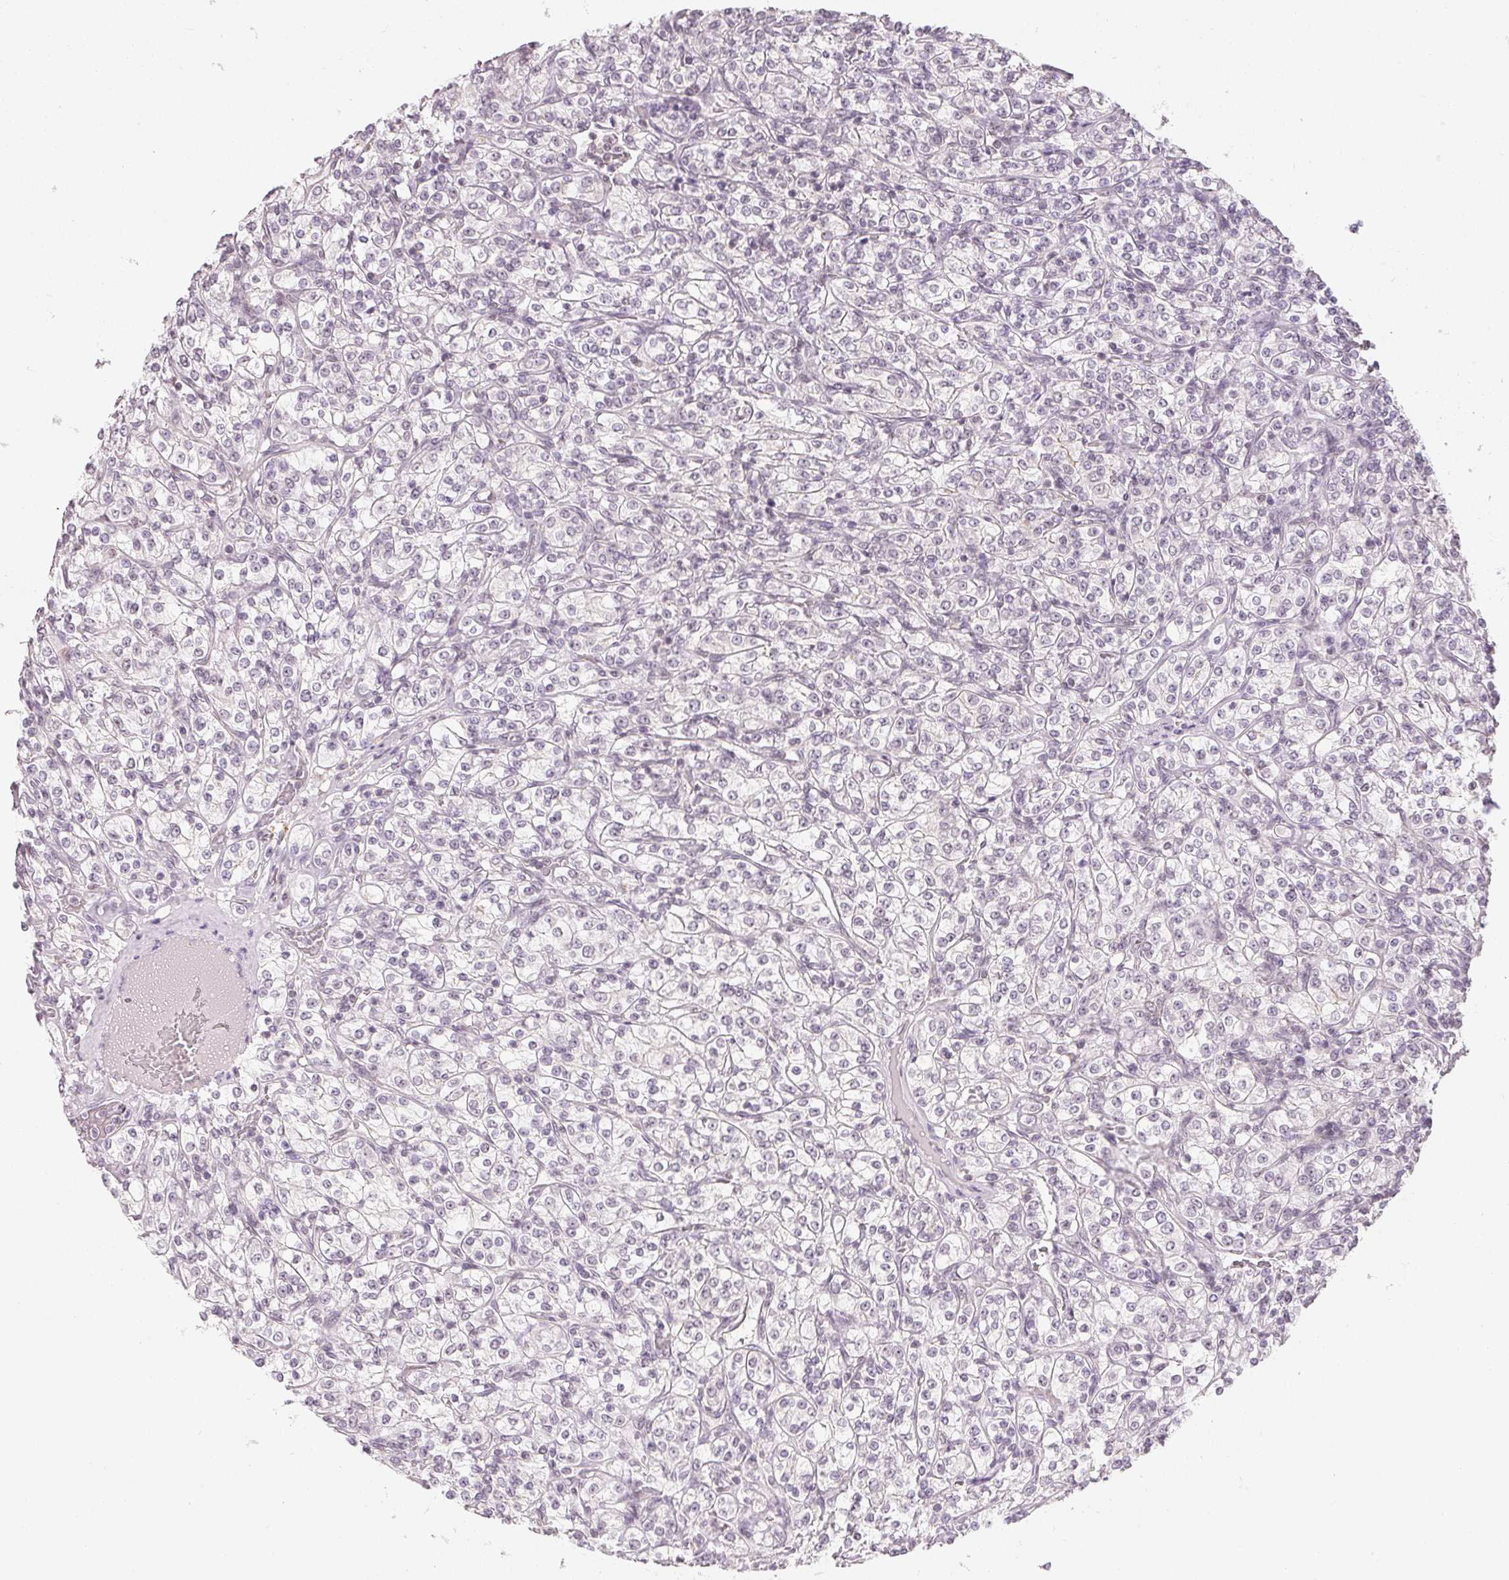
{"staining": {"intensity": "negative", "quantity": "none", "location": "none"}, "tissue": "renal cancer", "cell_type": "Tumor cells", "image_type": "cancer", "snomed": [{"axis": "morphology", "description": "Adenocarcinoma, NOS"}, {"axis": "topography", "description": "Kidney"}], "caption": "Histopathology image shows no significant protein positivity in tumor cells of renal cancer (adenocarcinoma).", "gene": "NXF3", "patient": {"sex": "male", "age": 77}}